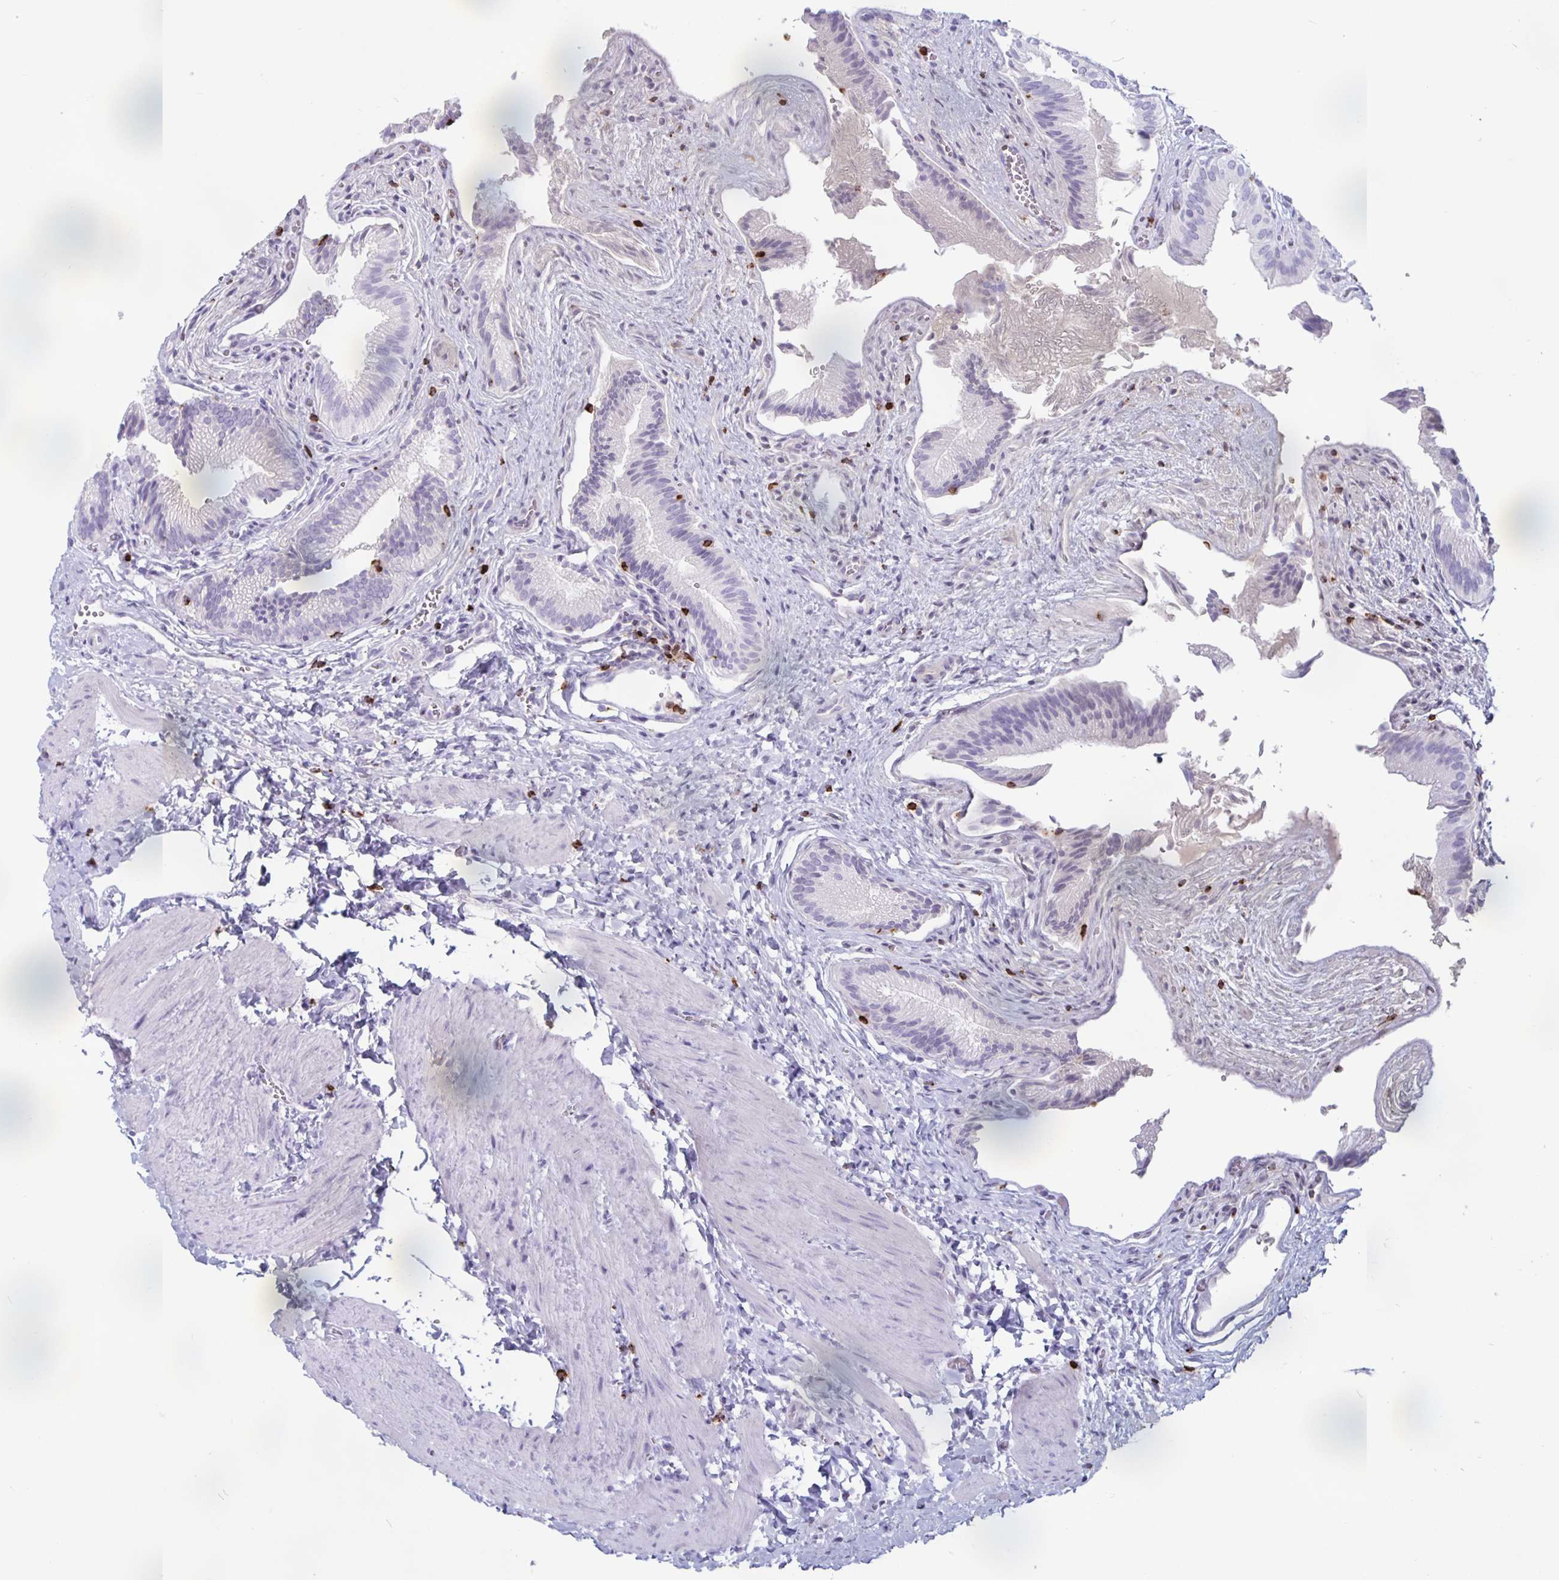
{"staining": {"intensity": "negative", "quantity": "none", "location": "none"}, "tissue": "gallbladder", "cell_type": "Glandular cells", "image_type": "normal", "snomed": [{"axis": "morphology", "description": "Normal tissue, NOS"}, {"axis": "topography", "description": "Gallbladder"}], "caption": "This is a photomicrograph of immunohistochemistry staining of unremarkable gallbladder, which shows no positivity in glandular cells.", "gene": "GZMK", "patient": {"sex": "male", "age": 17}}